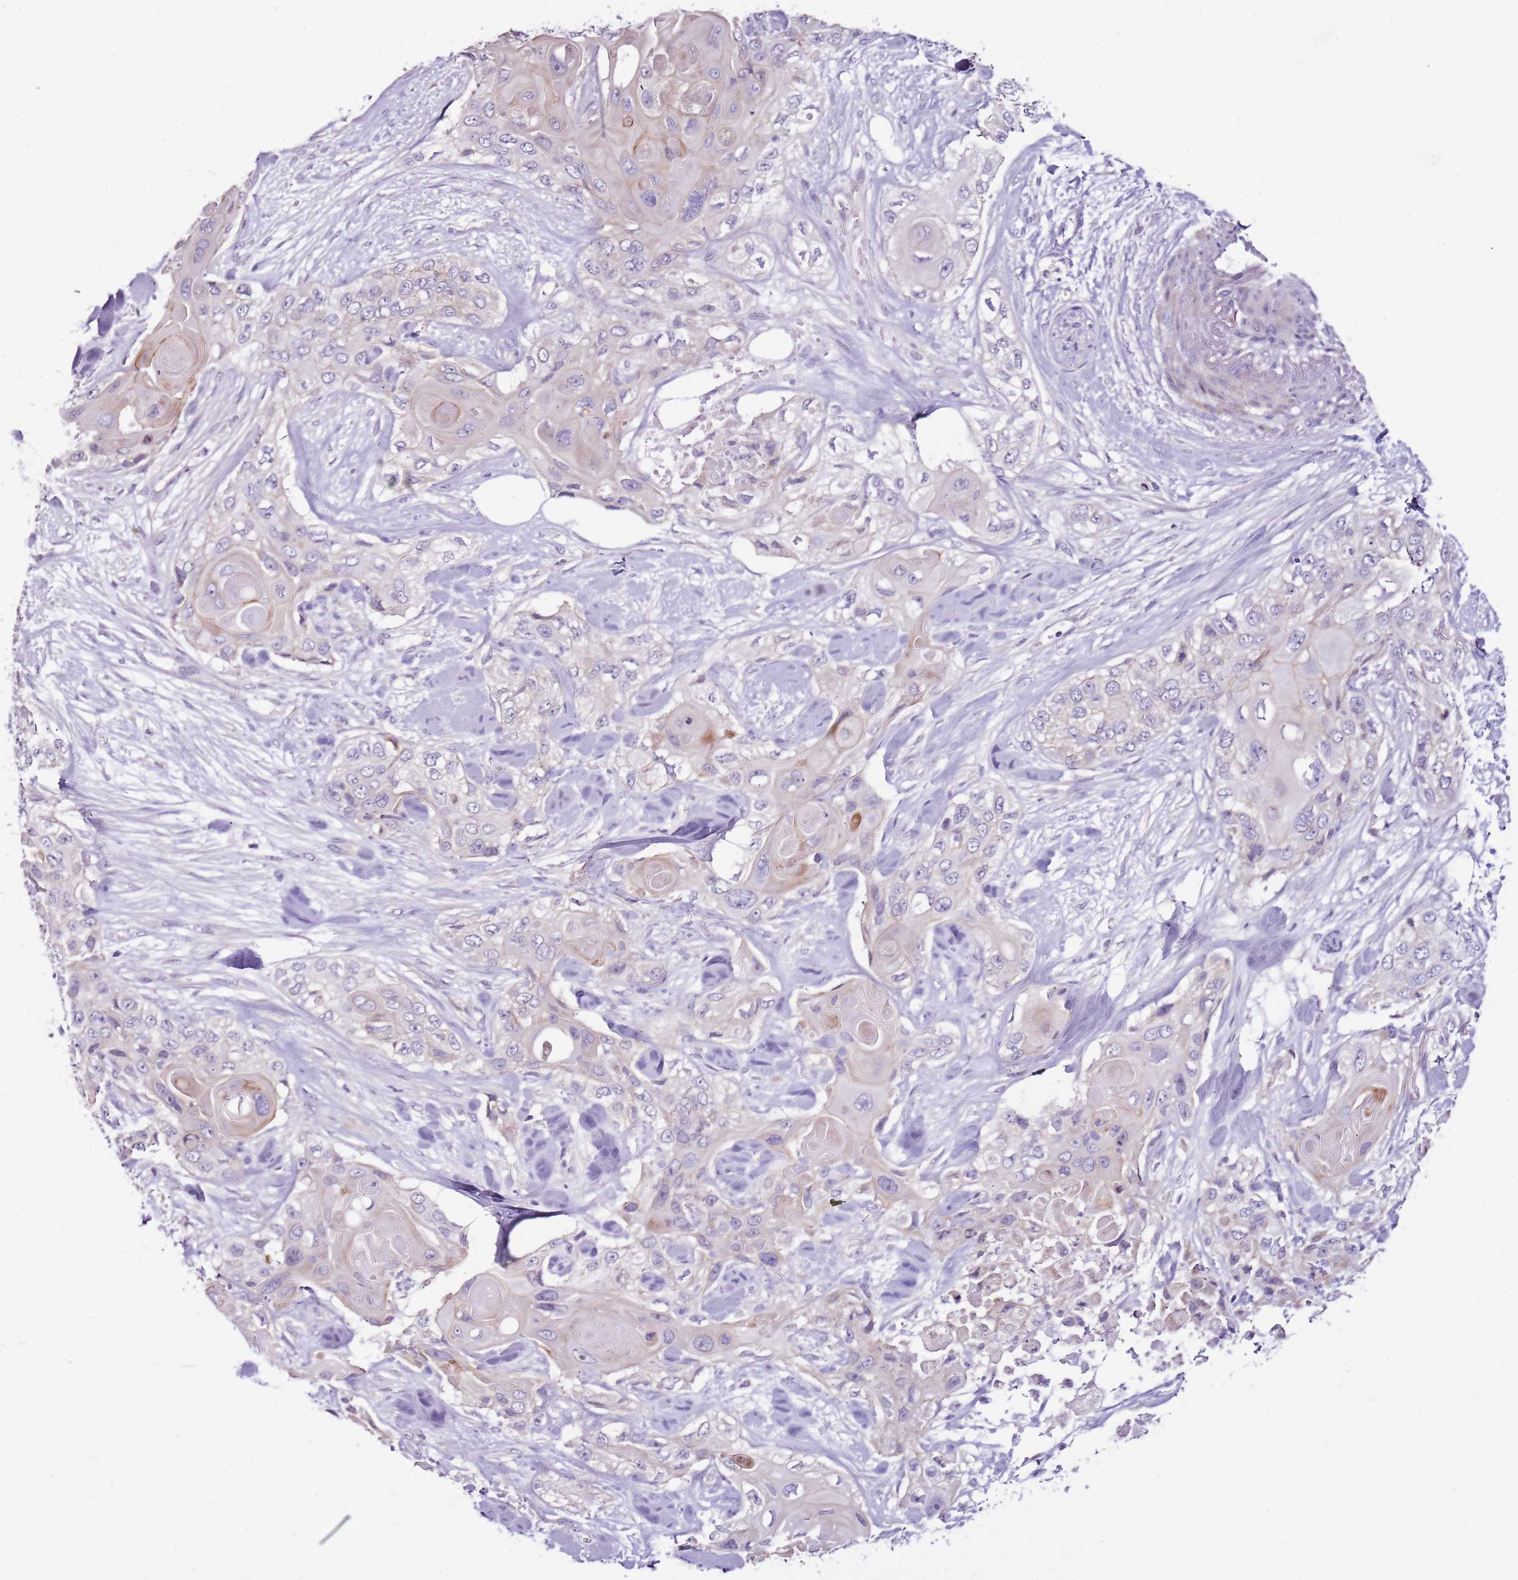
{"staining": {"intensity": "negative", "quantity": "none", "location": "none"}, "tissue": "skin cancer", "cell_type": "Tumor cells", "image_type": "cancer", "snomed": [{"axis": "morphology", "description": "Normal tissue, NOS"}, {"axis": "morphology", "description": "Squamous cell carcinoma, NOS"}, {"axis": "topography", "description": "Skin"}], "caption": "High magnification brightfield microscopy of skin cancer stained with DAB (3,3'-diaminobenzidine) (brown) and counterstained with hematoxylin (blue): tumor cells show no significant positivity.", "gene": "NKX2-3", "patient": {"sex": "male", "age": 72}}